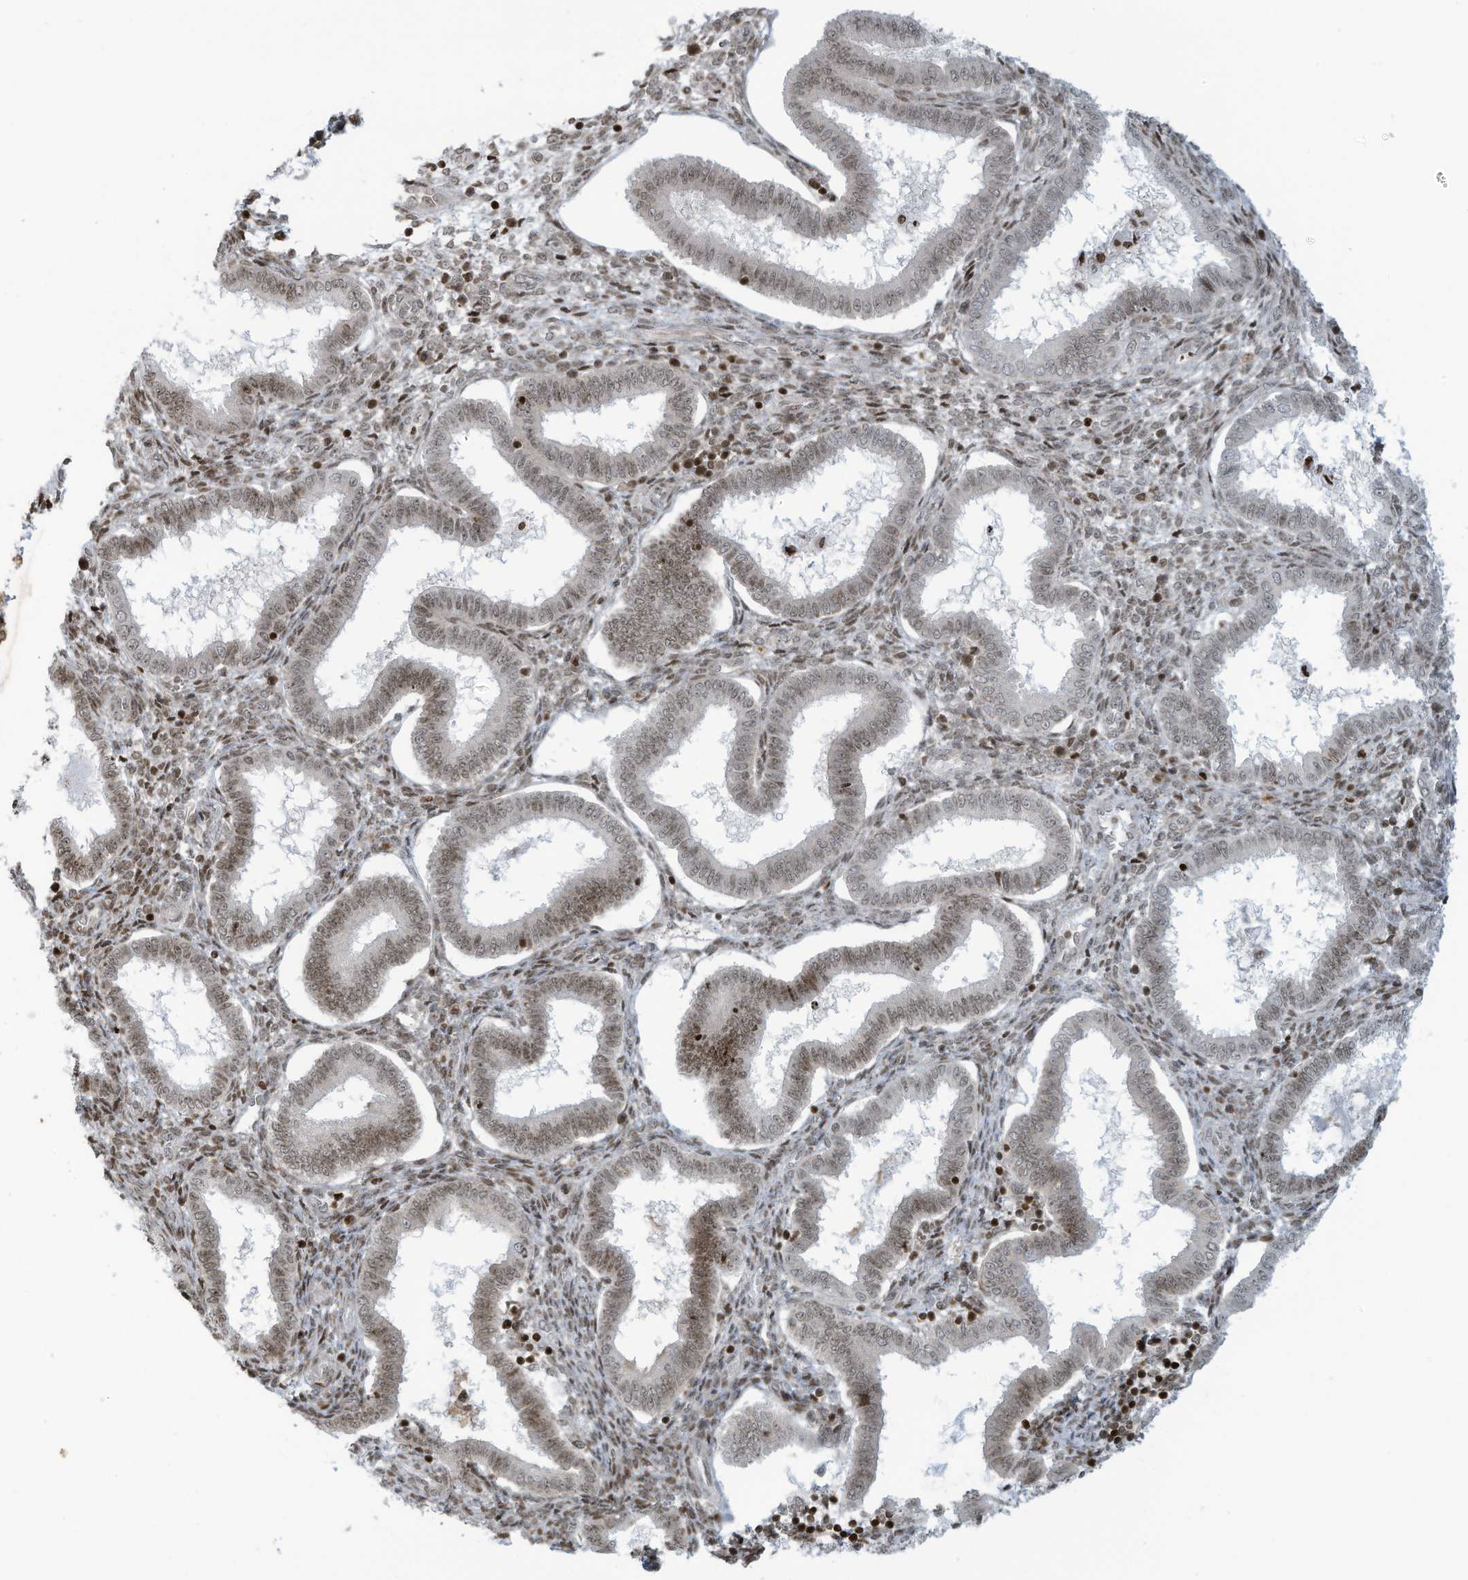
{"staining": {"intensity": "moderate", "quantity": "25%-75%", "location": "nuclear"}, "tissue": "endometrium", "cell_type": "Cells in endometrial stroma", "image_type": "normal", "snomed": [{"axis": "morphology", "description": "Normal tissue, NOS"}, {"axis": "topography", "description": "Endometrium"}], "caption": "Protein staining by IHC displays moderate nuclear expression in about 25%-75% of cells in endometrial stroma in normal endometrium. (Brightfield microscopy of DAB IHC at high magnification).", "gene": "ADI1", "patient": {"sex": "female", "age": 24}}